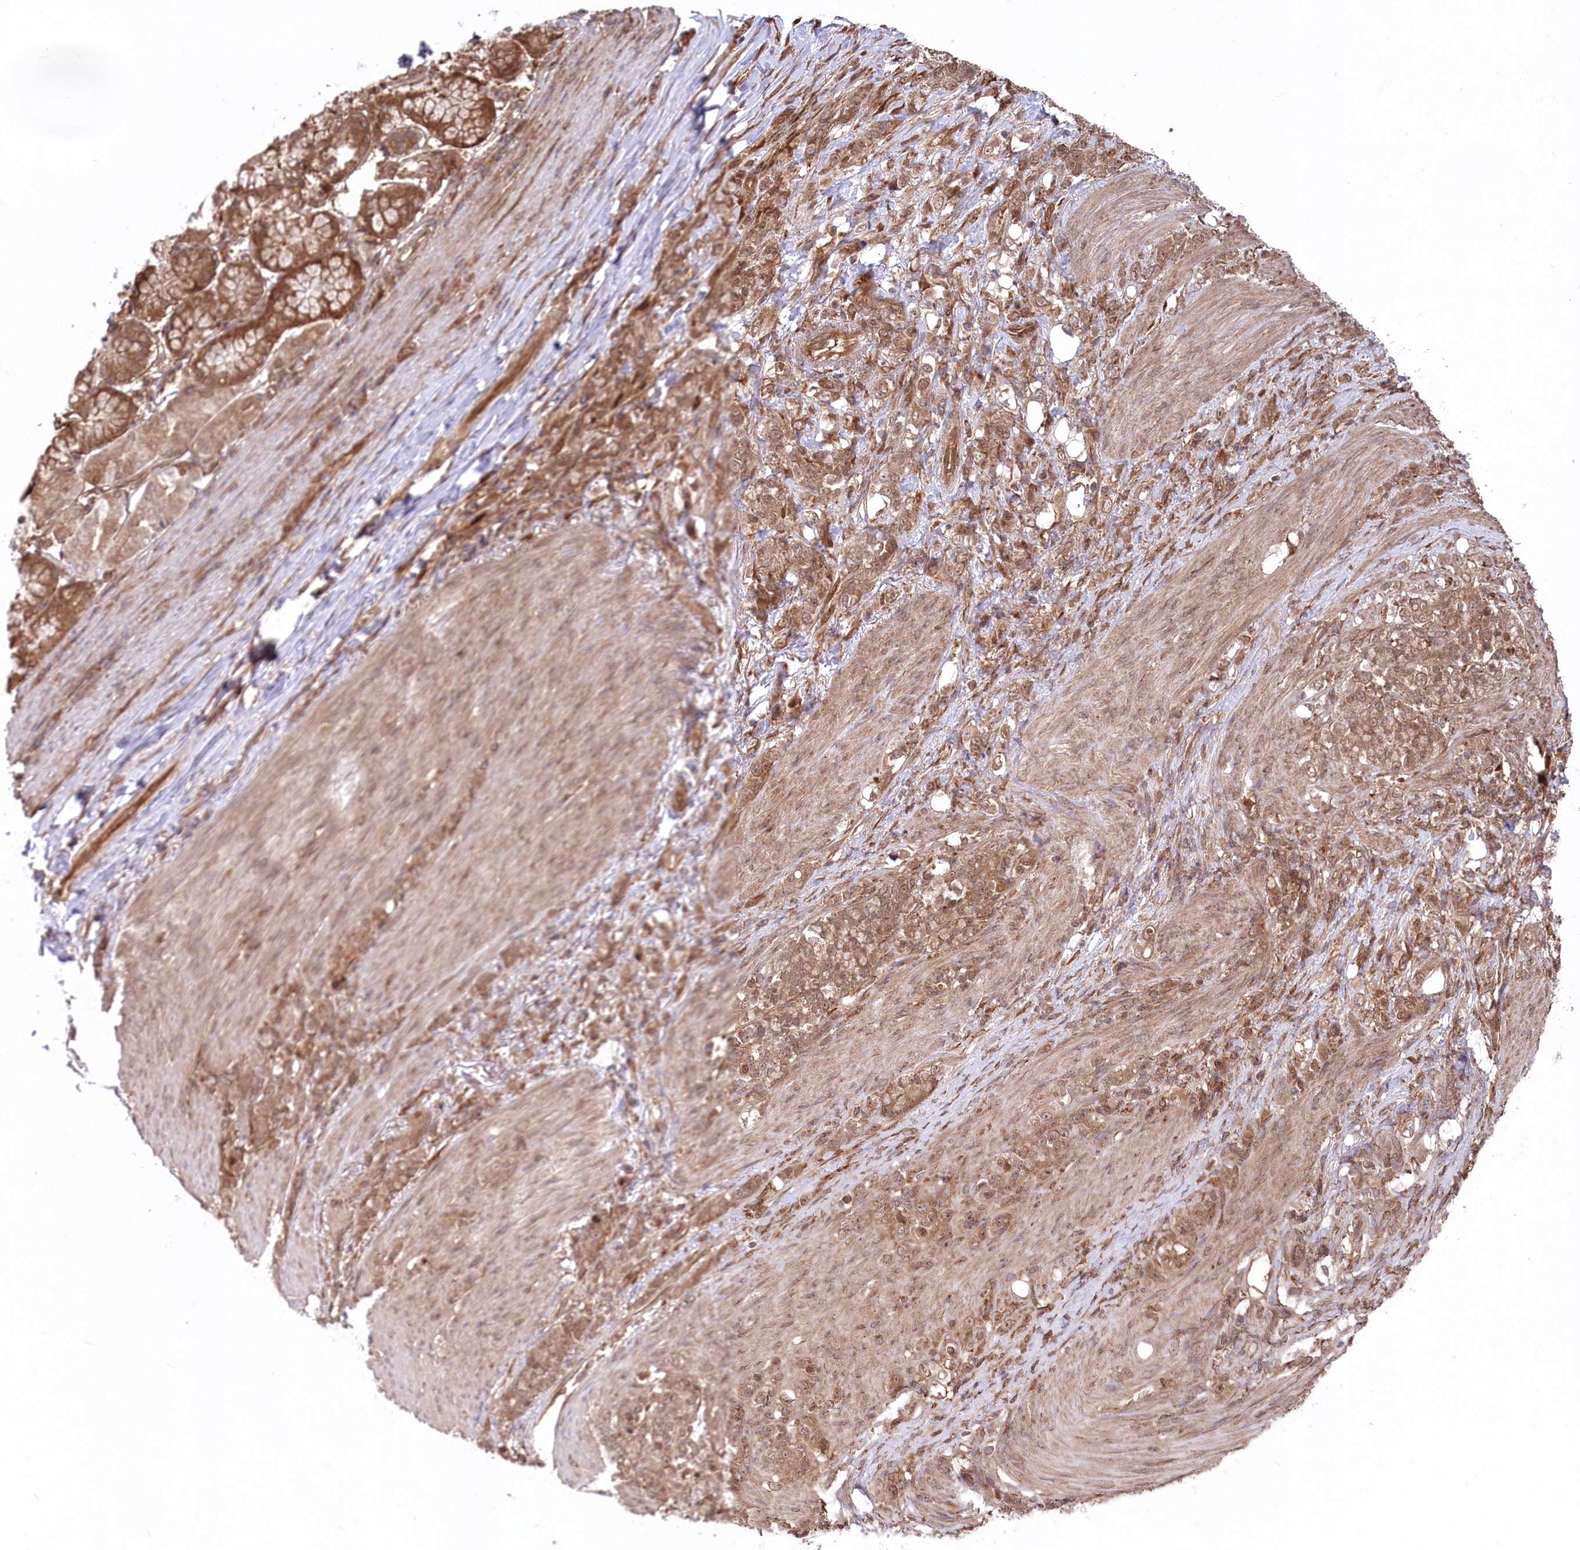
{"staining": {"intensity": "moderate", "quantity": ">75%", "location": "cytoplasmic/membranous"}, "tissue": "stomach cancer", "cell_type": "Tumor cells", "image_type": "cancer", "snomed": [{"axis": "morphology", "description": "Adenocarcinoma, NOS"}, {"axis": "topography", "description": "Stomach"}], "caption": "An IHC micrograph of tumor tissue is shown. Protein staining in brown shows moderate cytoplasmic/membranous positivity in adenocarcinoma (stomach) within tumor cells.", "gene": "PSMA1", "patient": {"sex": "female", "age": 79}}